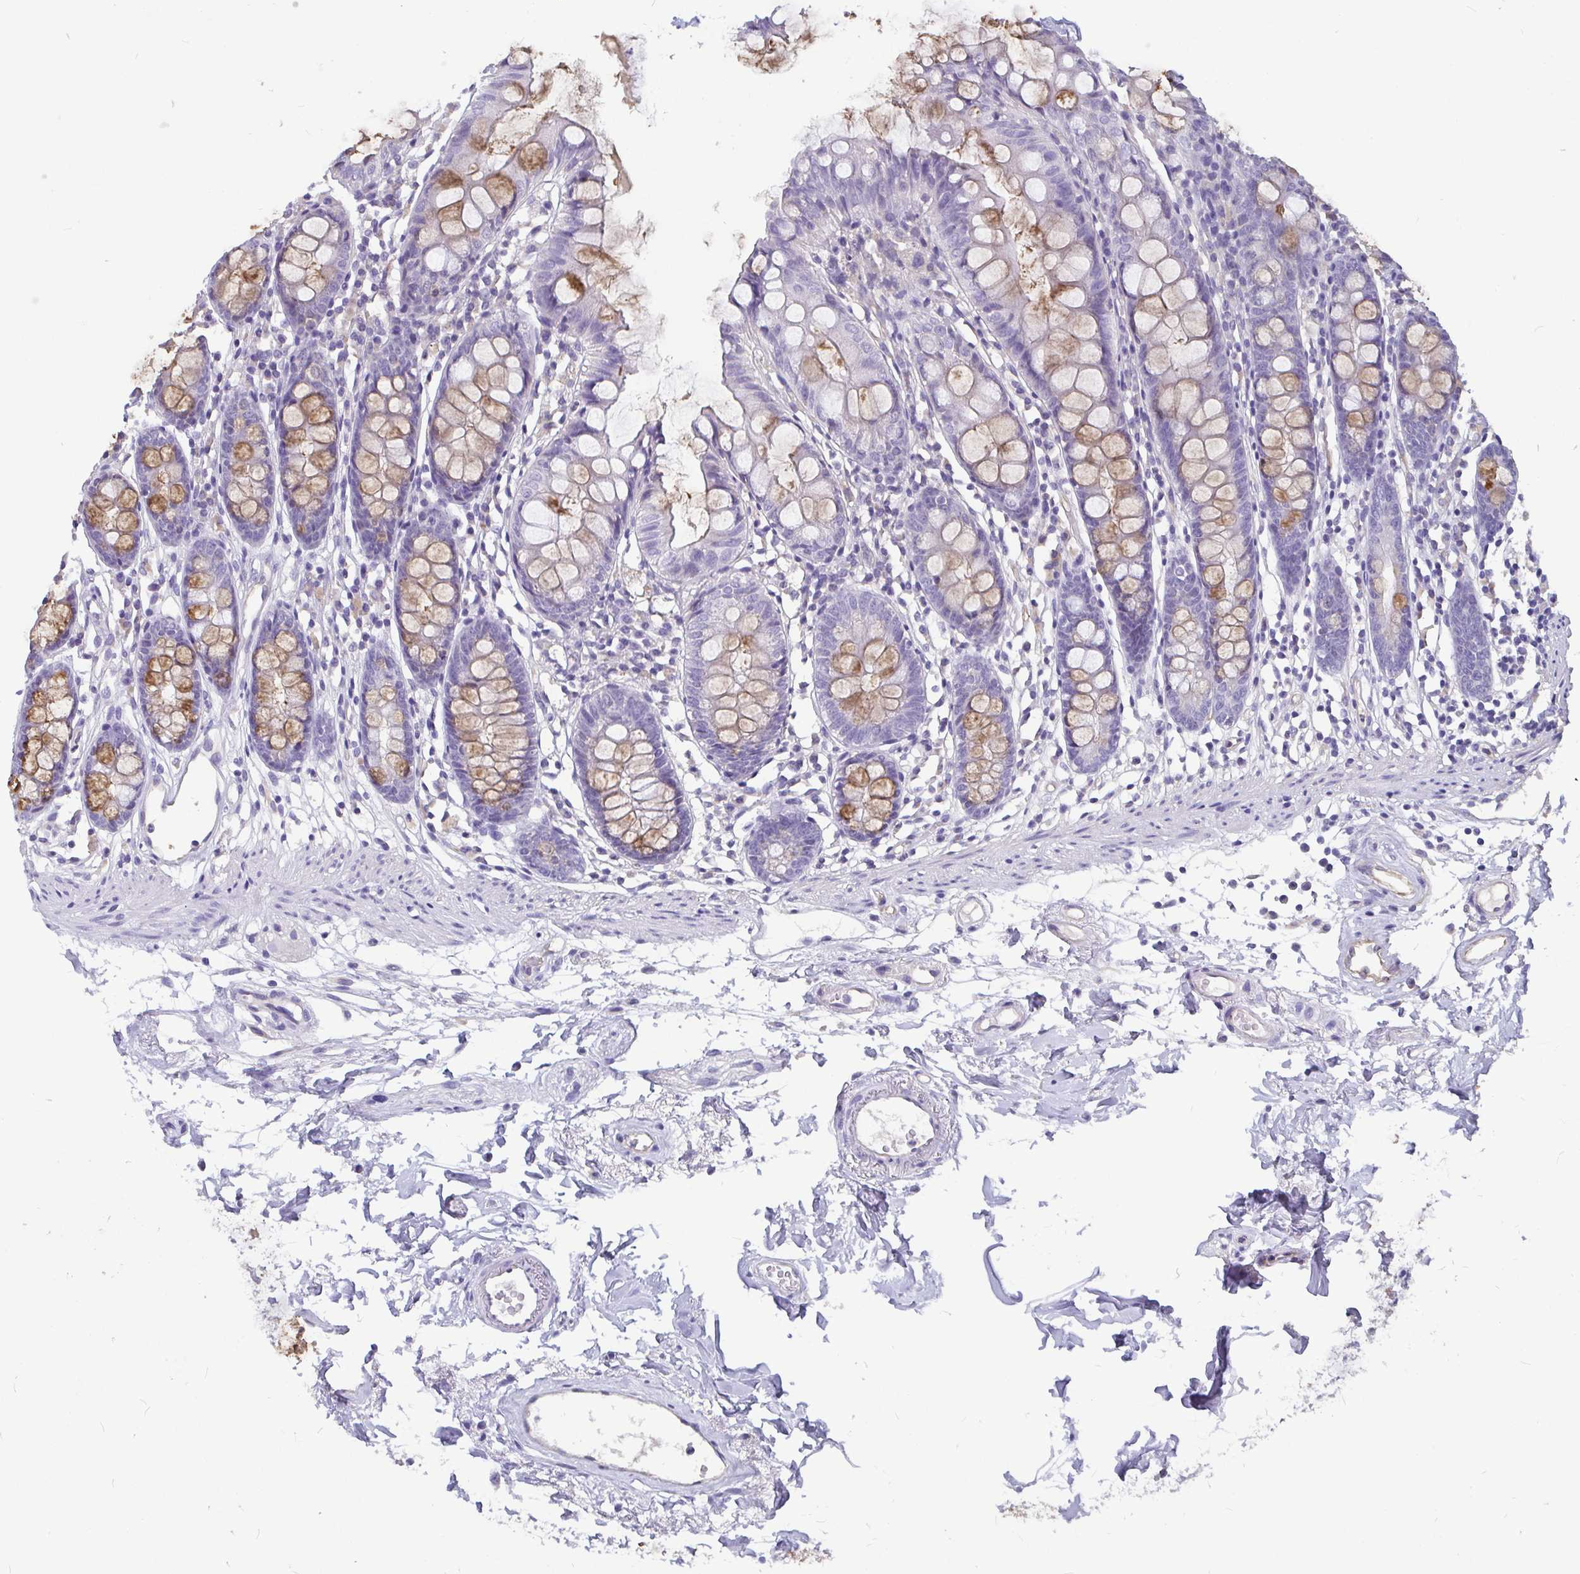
{"staining": {"intensity": "negative", "quantity": "none", "location": "none"}, "tissue": "colon", "cell_type": "Endothelial cells", "image_type": "normal", "snomed": [{"axis": "morphology", "description": "Normal tissue, NOS"}, {"axis": "topography", "description": "Colon"}], "caption": "Photomicrograph shows no protein expression in endothelial cells of unremarkable colon. Brightfield microscopy of immunohistochemistry stained with DAB (brown) and hematoxylin (blue), captured at high magnification.", "gene": "ADAMTS6", "patient": {"sex": "female", "age": 84}}